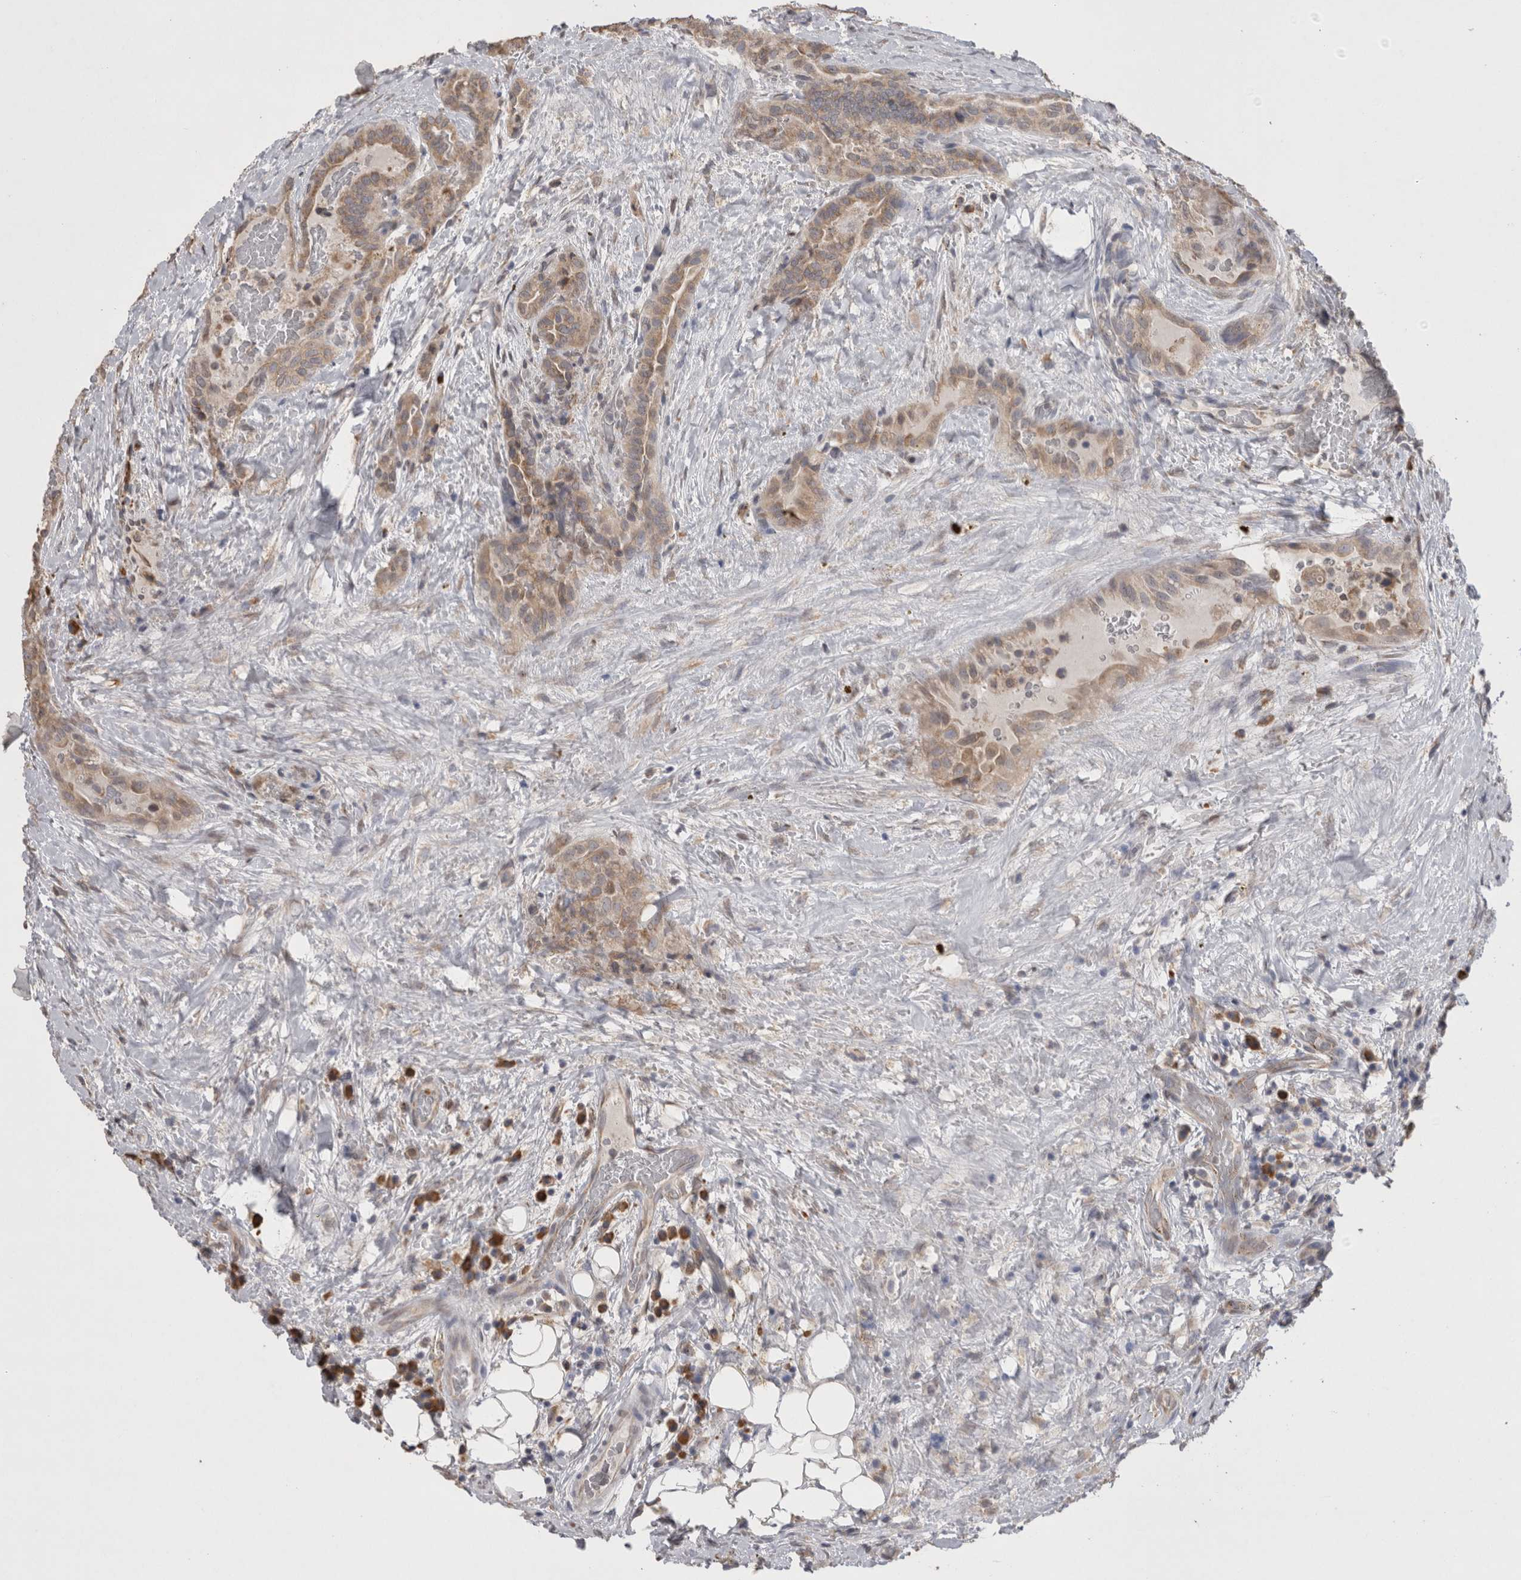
{"staining": {"intensity": "weak", "quantity": ">75%", "location": "cytoplasmic/membranous"}, "tissue": "thyroid cancer", "cell_type": "Tumor cells", "image_type": "cancer", "snomed": [{"axis": "morphology", "description": "Papillary adenocarcinoma, NOS"}, {"axis": "topography", "description": "Thyroid gland"}], "caption": "Brown immunohistochemical staining in papillary adenocarcinoma (thyroid) reveals weak cytoplasmic/membranous expression in approximately >75% of tumor cells. (brown staining indicates protein expression, while blue staining denotes nuclei).", "gene": "NOMO1", "patient": {"sex": "male", "age": 77}}